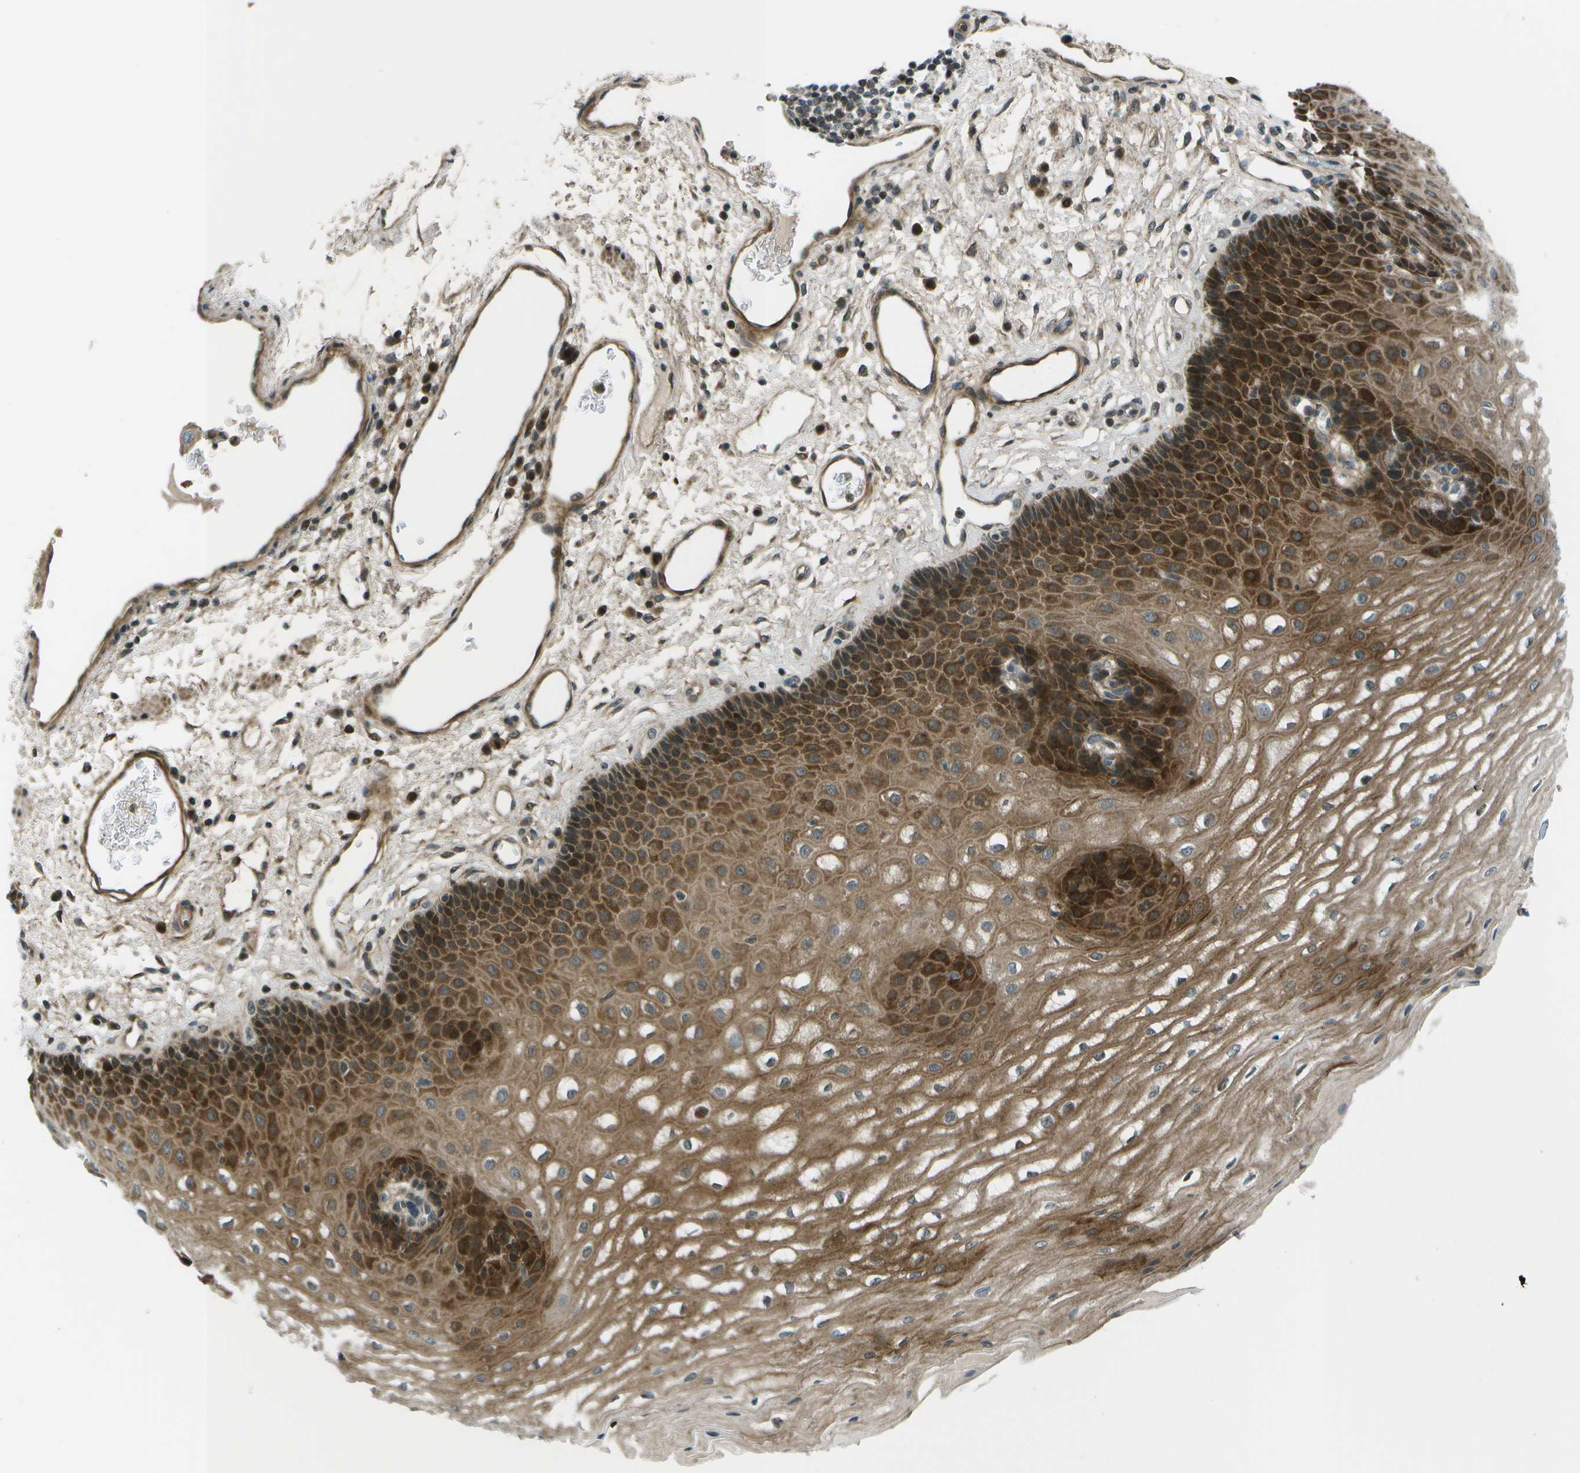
{"staining": {"intensity": "strong", "quantity": ">75%", "location": "cytoplasmic/membranous"}, "tissue": "esophagus", "cell_type": "Squamous epithelial cells", "image_type": "normal", "snomed": [{"axis": "morphology", "description": "Normal tissue, NOS"}, {"axis": "topography", "description": "Esophagus"}], "caption": "High-magnification brightfield microscopy of benign esophagus stained with DAB (brown) and counterstained with hematoxylin (blue). squamous epithelial cells exhibit strong cytoplasmic/membranous positivity is present in about>75% of cells.", "gene": "TMEM19", "patient": {"sex": "male", "age": 54}}